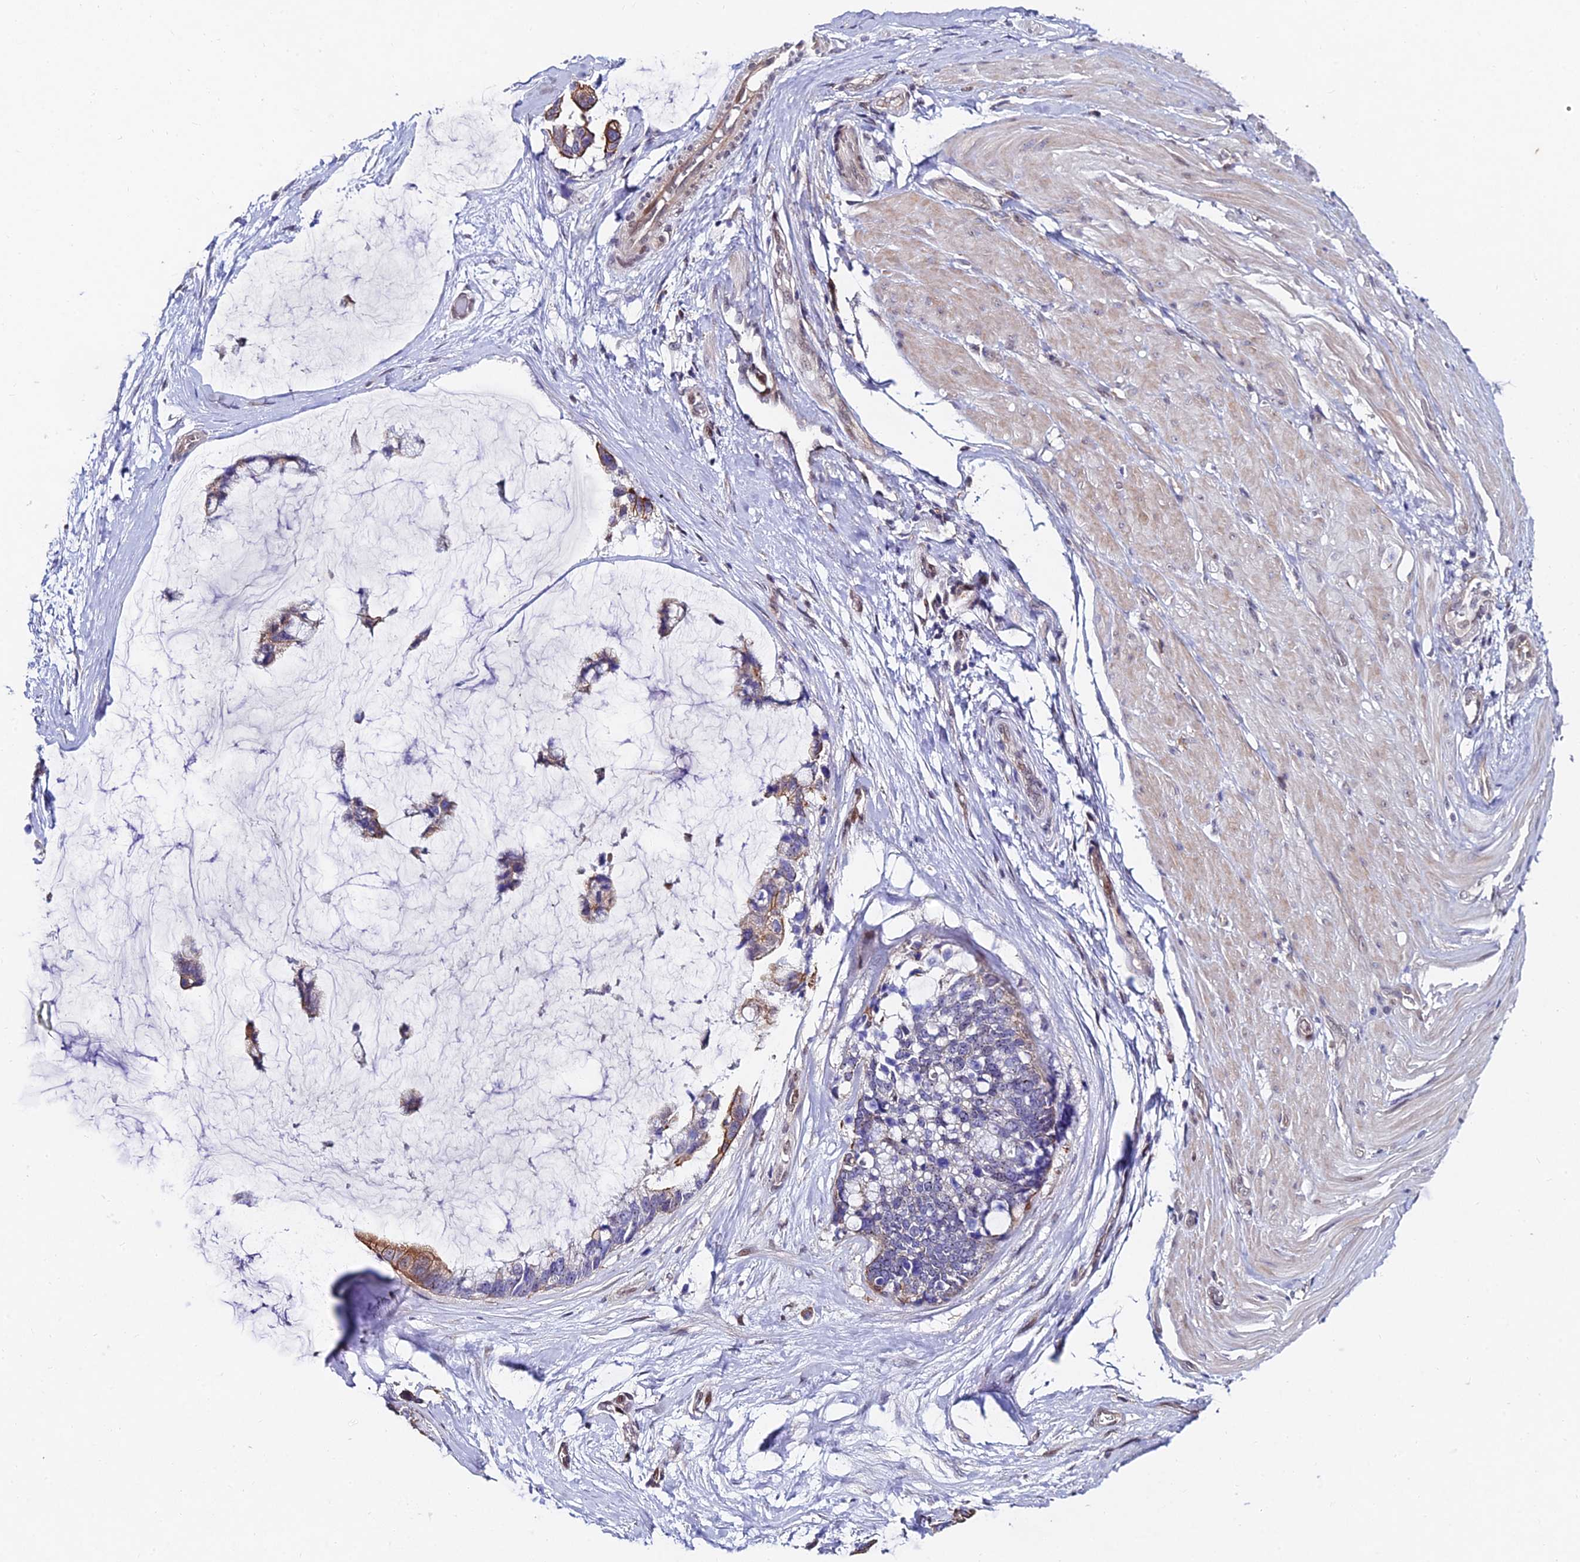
{"staining": {"intensity": "moderate", "quantity": "<25%", "location": "cytoplasmic/membranous"}, "tissue": "ovarian cancer", "cell_type": "Tumor cells", "image_type": "cancer", "snomed": [{"axis": "morphology", "description": "Cystadenocarcinoma, mucinous, NOS"}, {"axis": "topography", "description": "Ovary"}], "caption": "Immunohistochemical staining of human ovarian mucinous cystadenocarcinoma shows moderate cytoplasmic/membranous protein staining in approximately <25% of tumor cells.", "gene": "TRIM24", "patient": {"sex": "female", "age": 39}}